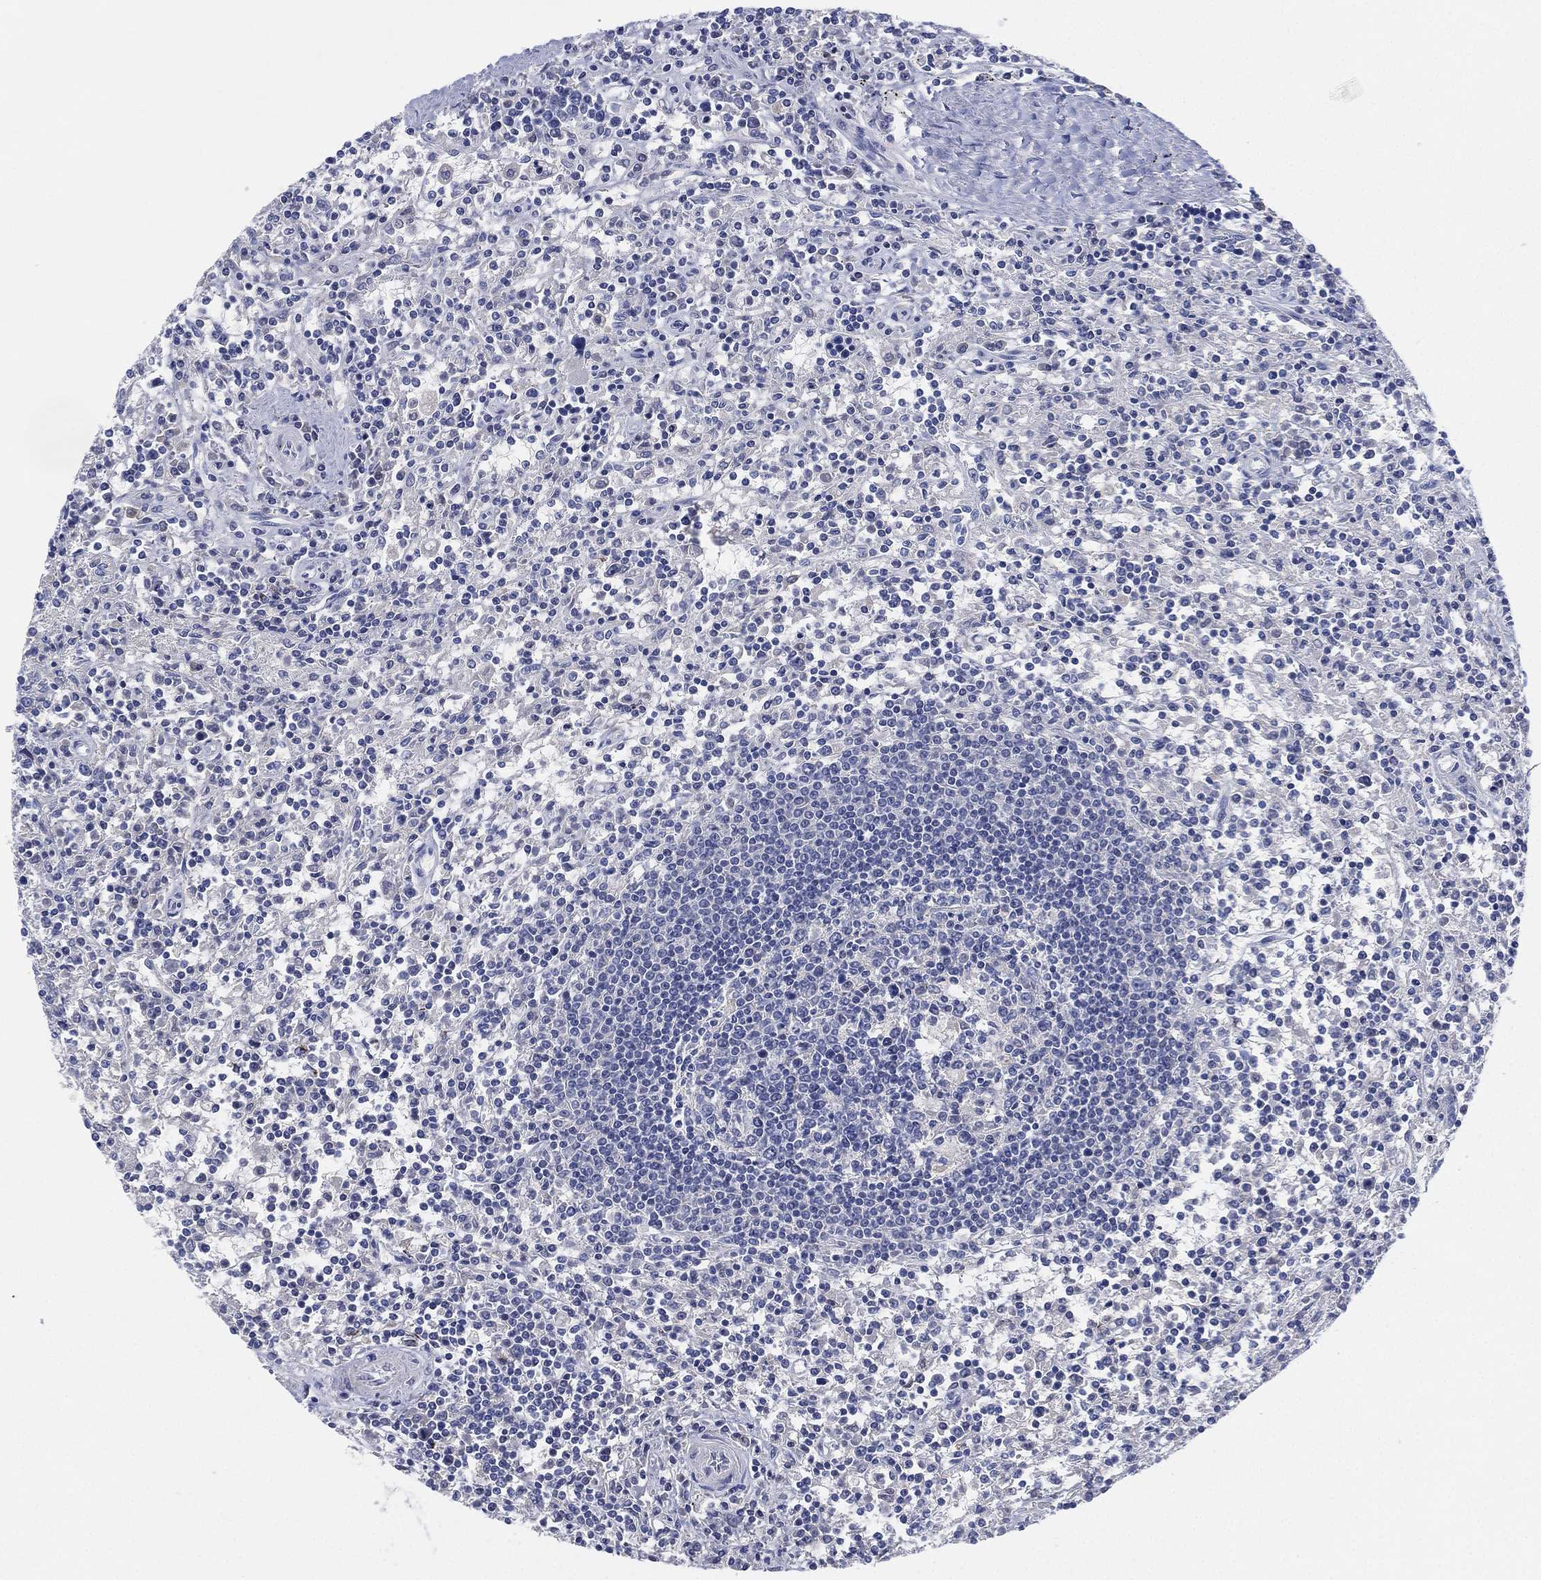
{"staining": {"intensity": "negative", "quantity": "none", "location": "none"}, "tissue": "lymphoma", "cell_type": "Tumor cells", "image_type": "cancer", "snomed": [{"axis": "morphology", "description": "Malignant lymphoma, non-Hodgkin's type, Low grade"}, {"axis": "topography", "description": "Spleen"}], "caption": "Lymphoma stained for a protein using IHC displays no expression tumor cells.", "gene": "ADAD2", "patient": {"sex": "male", "age": 62}}